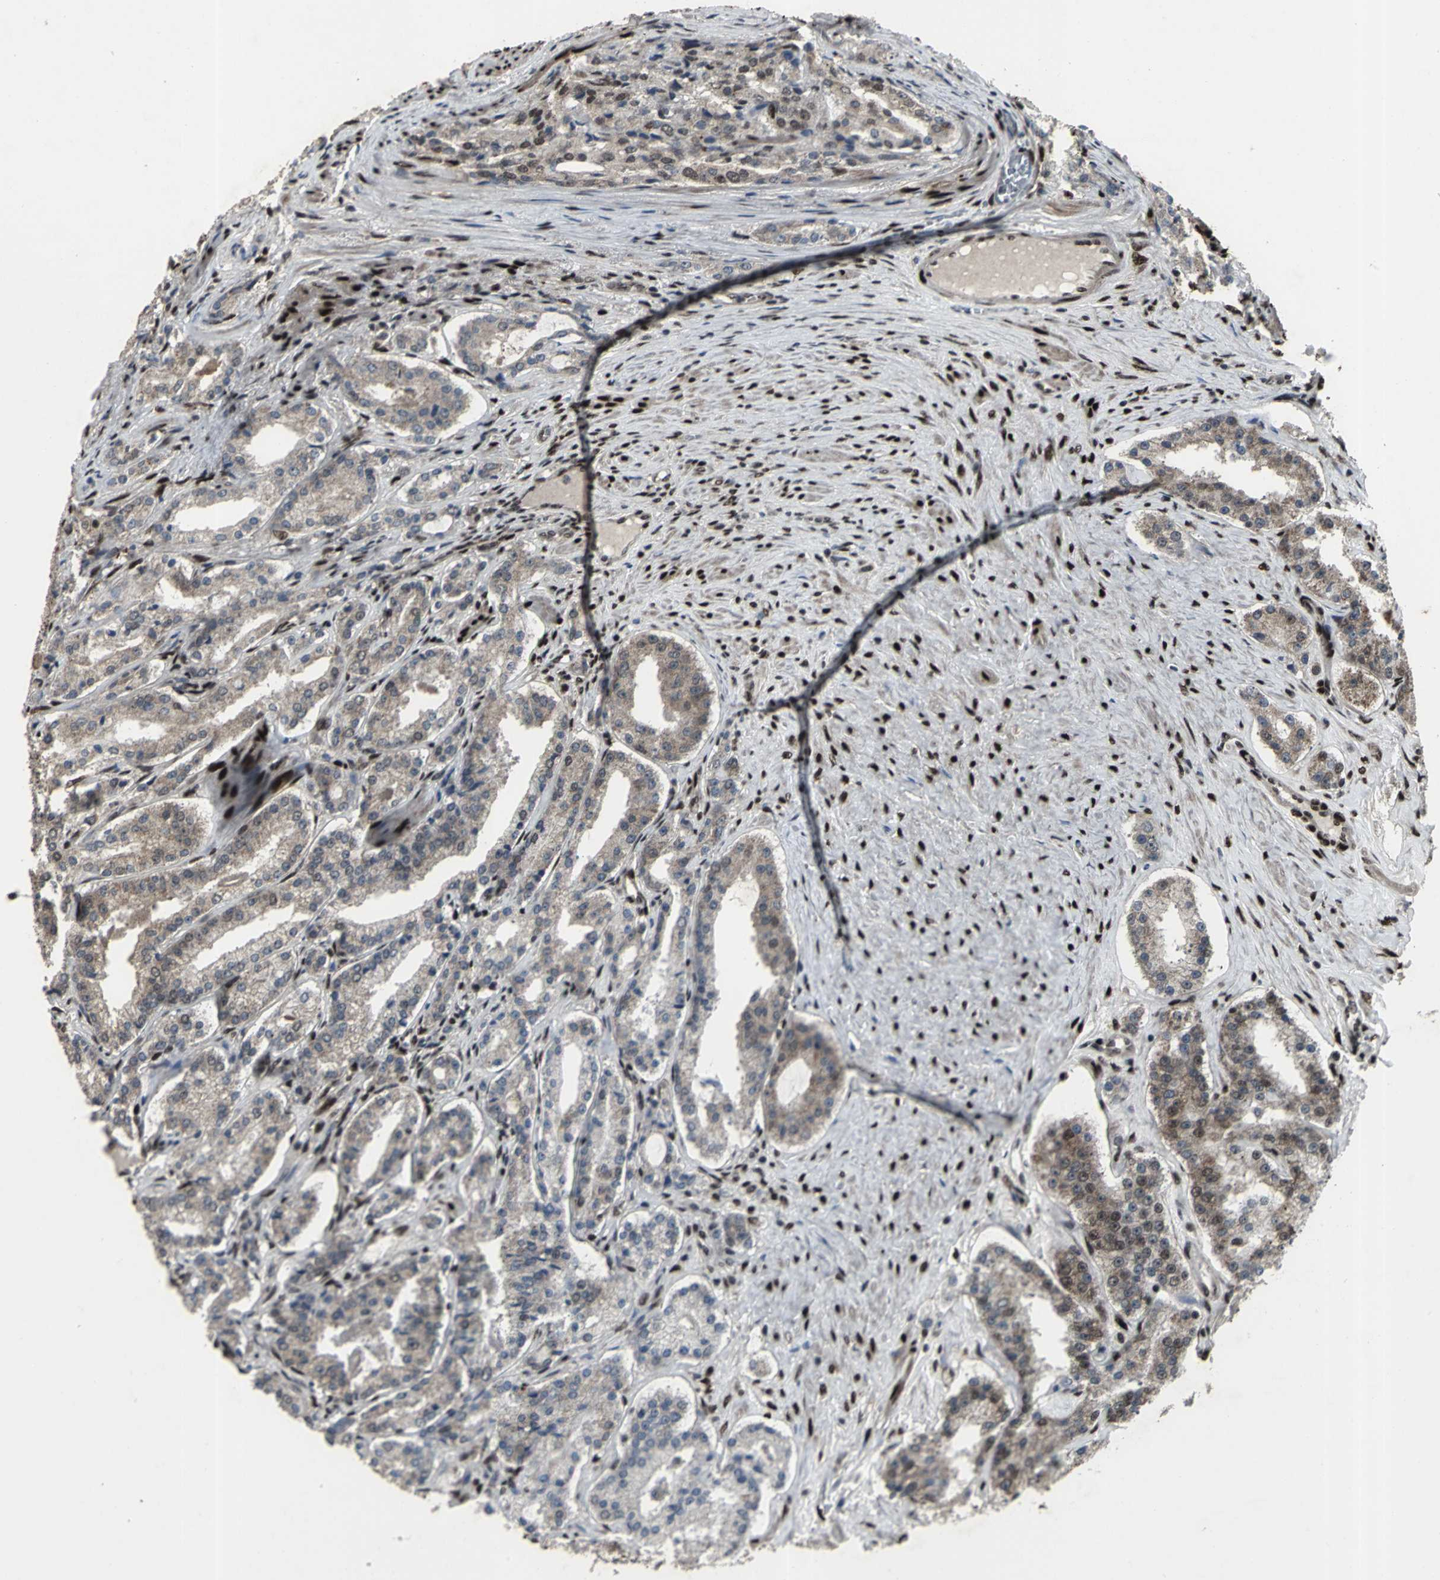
{"staining": {"intensity": "weak", "quantity": "25%-75%", "location": "cytoplasmic/membranous,nuclear"}, "tissue": "prostate cancer", "cell_type": "Tumor cells", "image_type": "cancer", "snomed": [{"axis": "morphology", "description": "Adenocarcinoma, Medium grade"}, {"axis": "topography", "description": "Prostate"}], "caption": "Immunohistochemistry (DAB) staining of medium-grade adenocarcinoma (prostate) exhibits weak cytoplasmic/membranous and nuclear protein expression in approximately 25%-75% of tumor cells.", "gene": "SRF", "patient": {"sex": "male", "age": 72}}